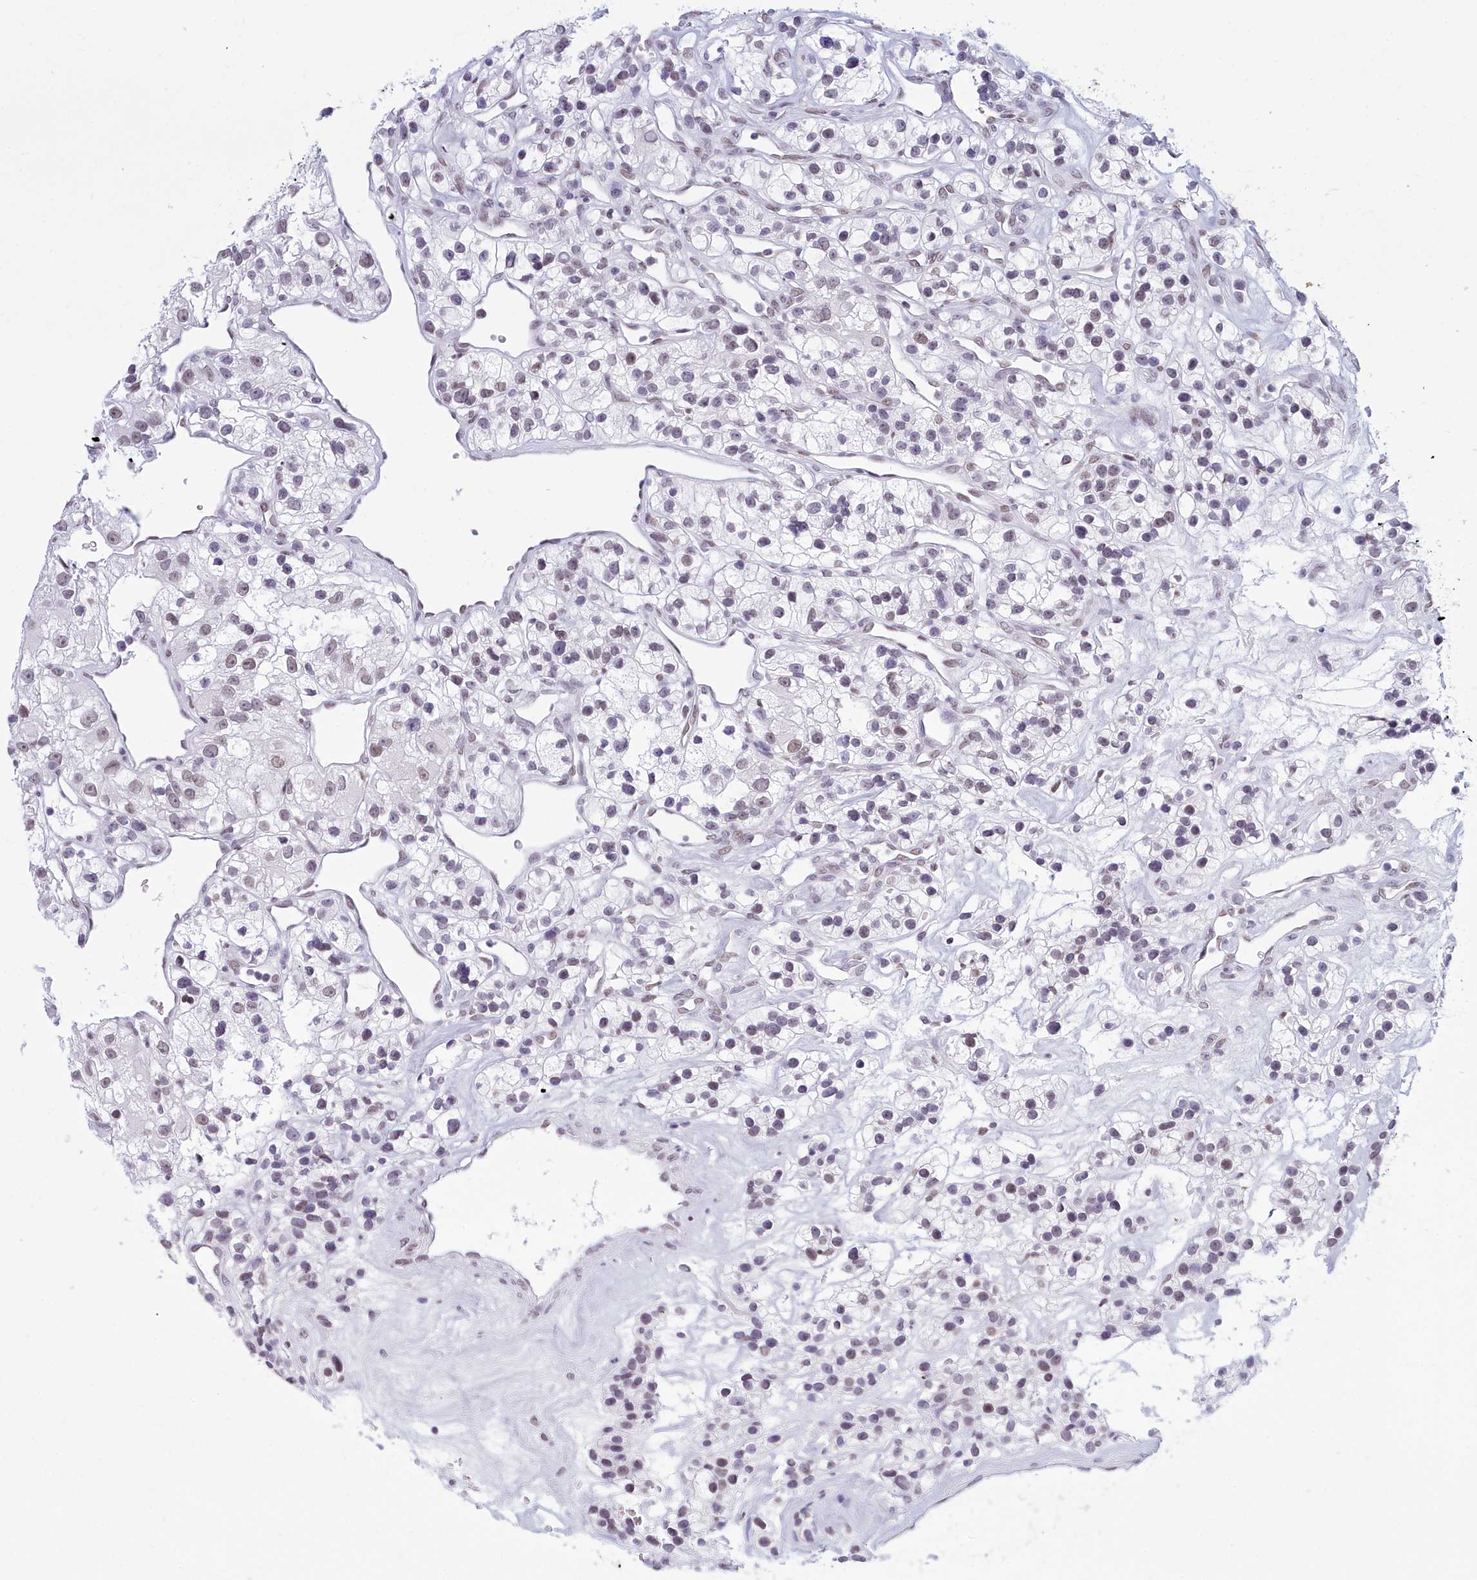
{"staining": {"intensity": "weak", "quantity": "<25%", "location": "nuclear"}, "tissue": "renal cancer", "cell_type": "Tumor cells", "image_type": "cancer", "snomed": [{"axis": "morphology", "description": "Adenocarcinoma, NOS"}, {"axis": "topography", "description": "Kidney"}], "caption": "An IHC photomicrograph of renal cancer is shown. There is no staining in tumor cells of renal cancer.", "gene": "CDC26", "patient": {"sex": "female", "age": 57}}